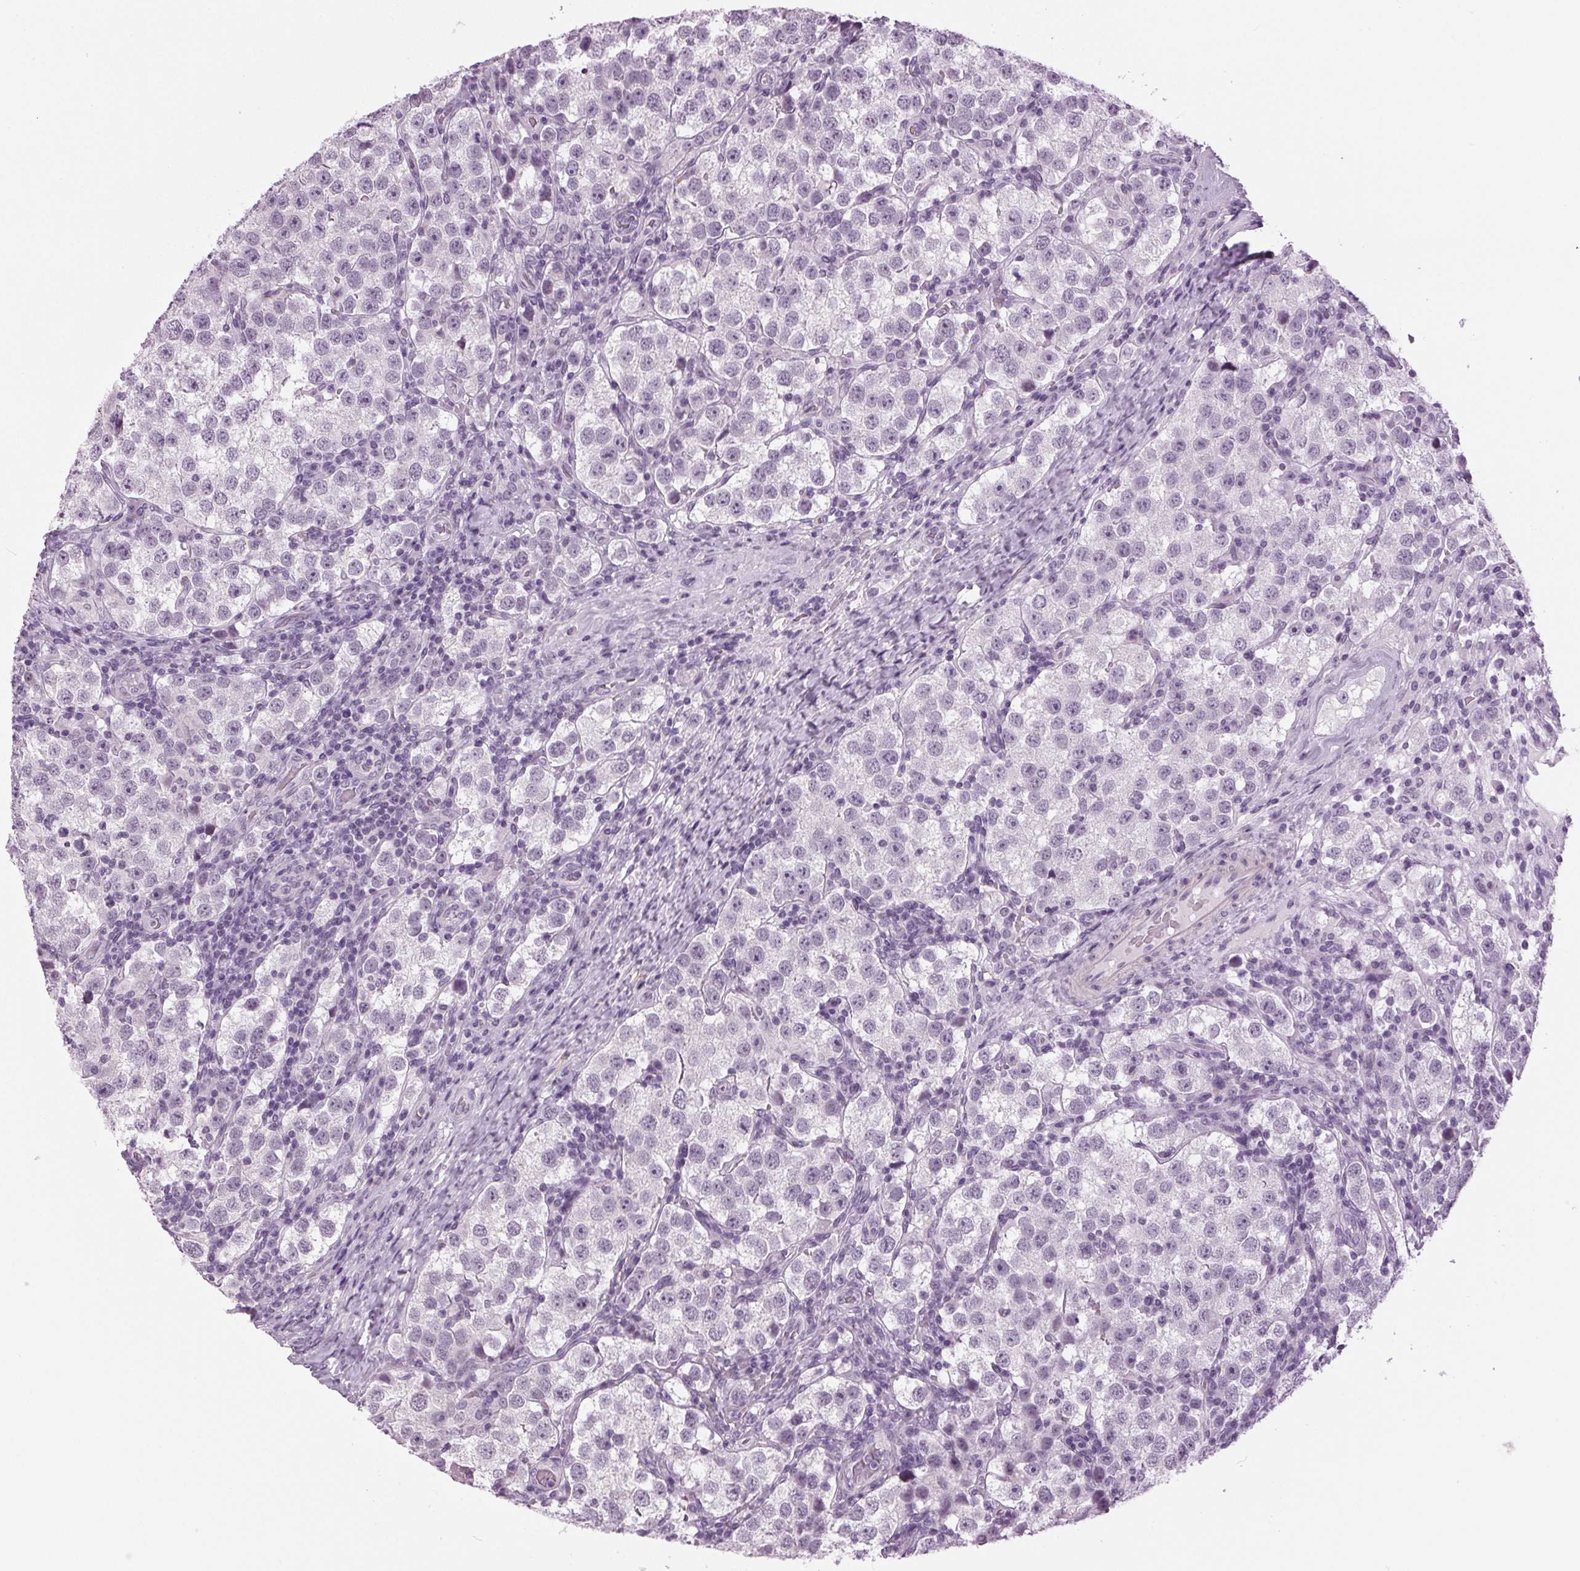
{"staining": {"intensity": "negative", "quantity": "none", "location": "none"}, "tissue": "testis cancer", "cell_type": "Tumor cells", "image_type": "cancer", "snomed": [{"axis": "morphology", "description": "Seminoma, NOS"}, {"axis": "topography", "description": "Testis"}], "caption": "IHC histopathology image of human seminoma (testis) stained for a protein (brown), which exhibits no staining in tumor cells.", "gene": "DNAH12", "patient": {"sex": "male", "age": 37}}